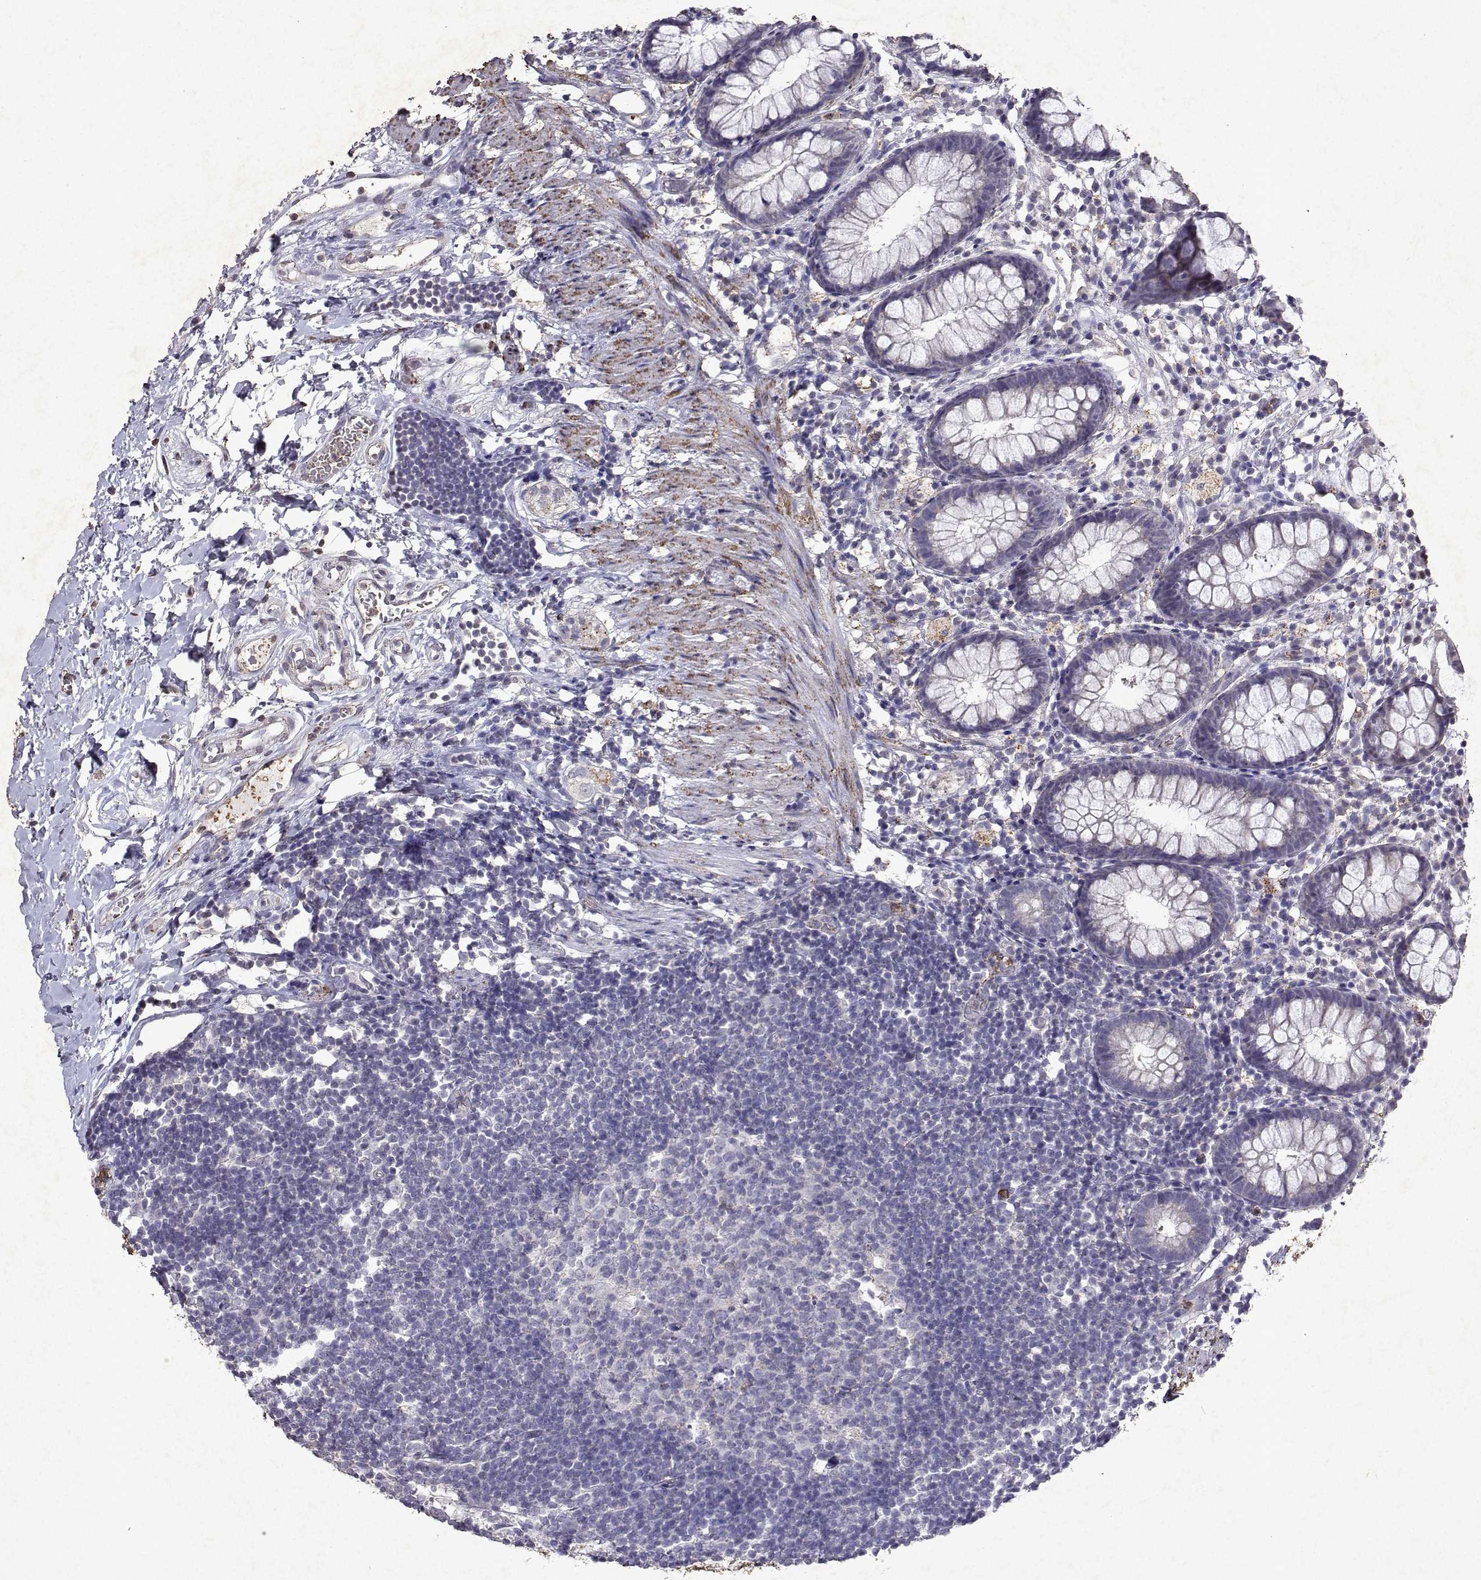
{"staining": {"intensity": "negative", "quantity": "none", "location": "none"}, "tissue": "rectum", "cell_type": "Glandular cells", "image_type": "normal", "snomed": [{"axis": "morphology", "description": "Normal tissue, NOS"}, {"axis": "topography", "description": "Rectum"}], "caption": "Immunohistochemical staining of unremarkable human rectum displays no significant staining in glandular cells. (DAB IHC, high magnification).", "gene": "DUSP28", "patient": {"sex": "female", "age": 62}}